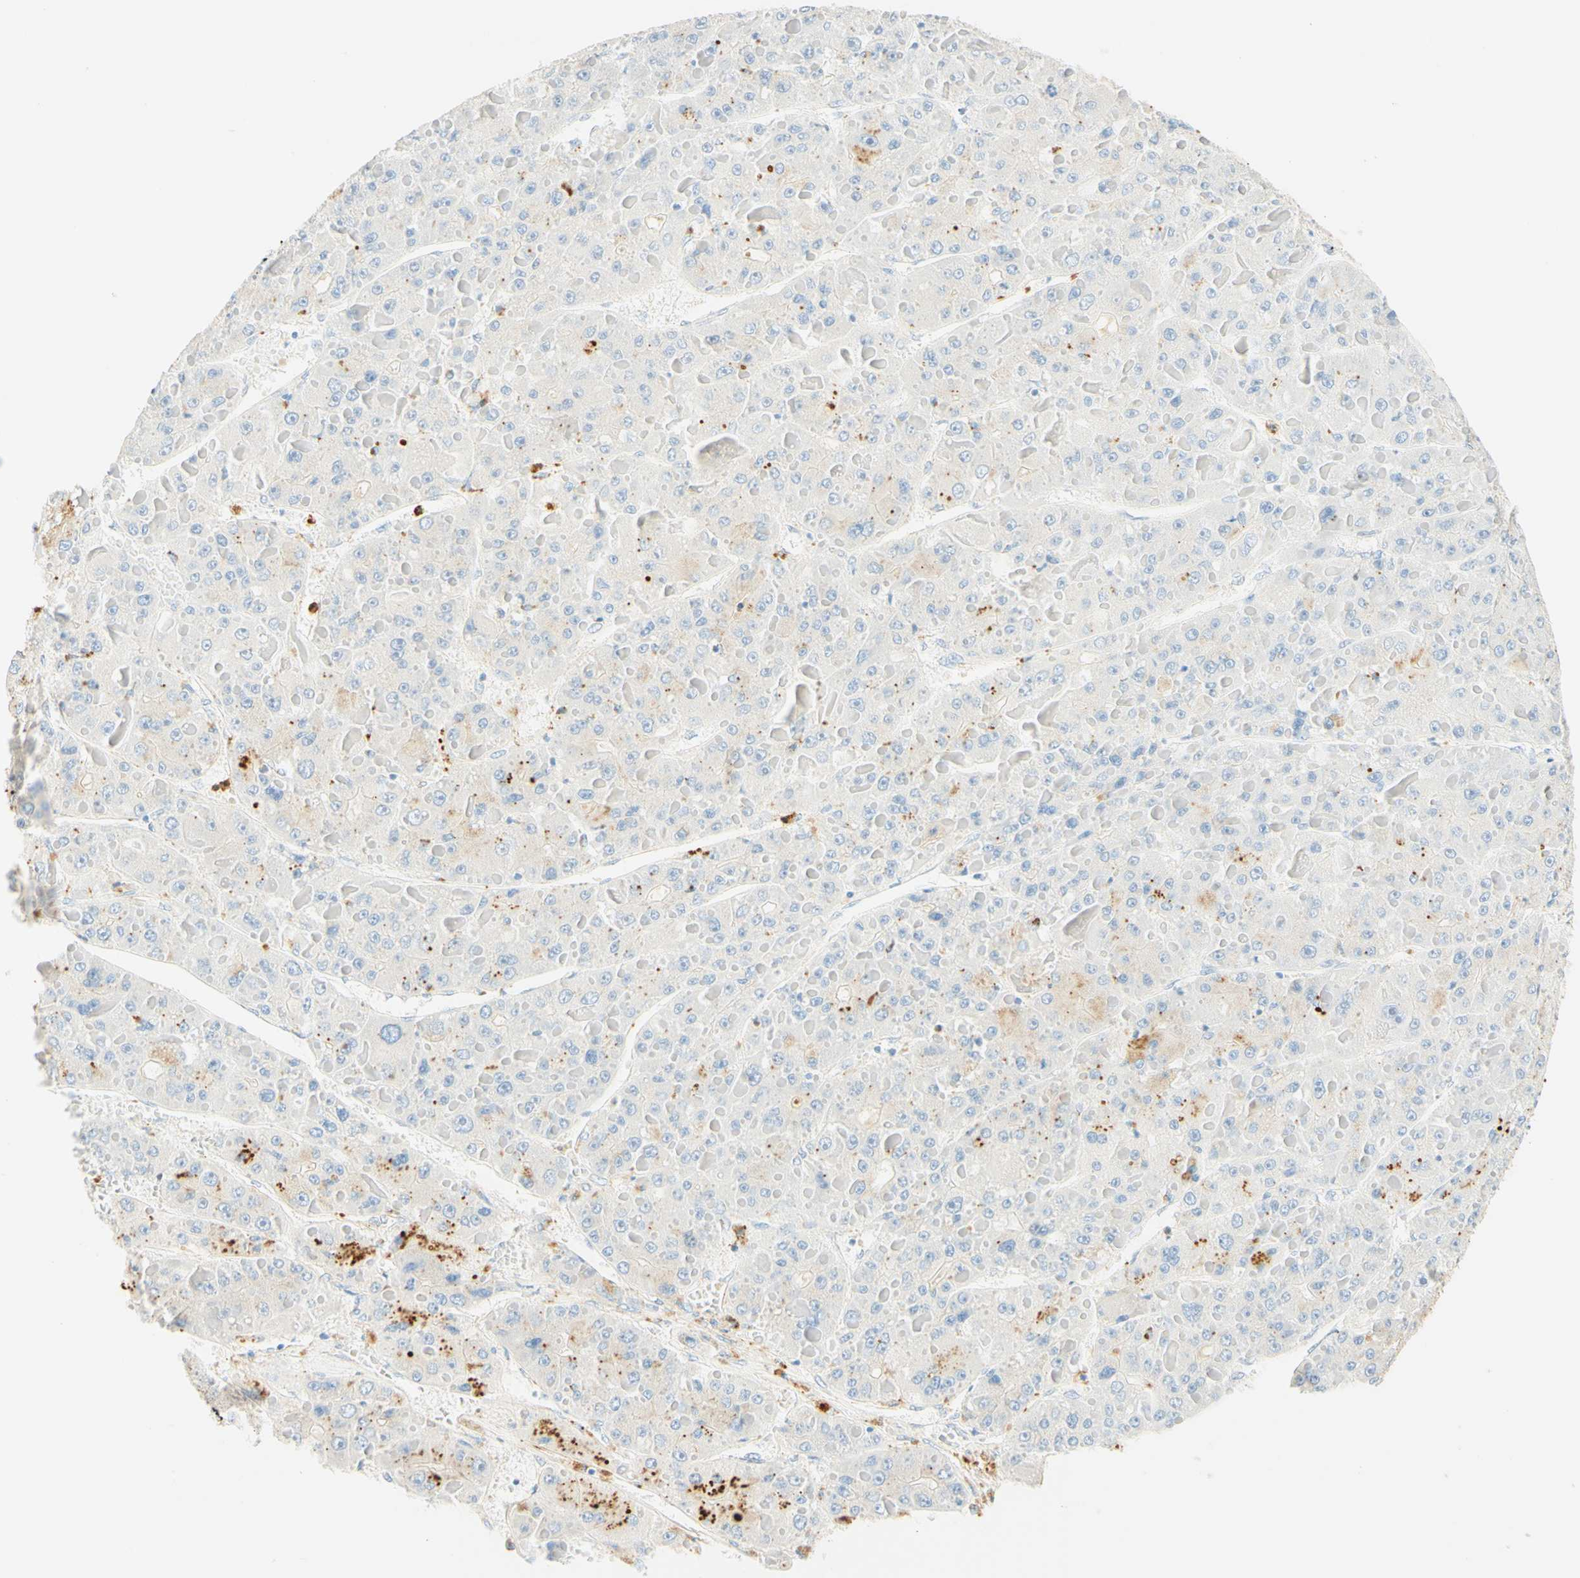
{"staining": {"intensity": "moderate", "quantity": "<25%", "location": "cytoplasmic/membranous"}, "tissue": "liver cancer", "cell_type": "Tumor cells", "image_type": "cancer", "snomed": [{"axis": "morphology", "description": "Carcinoma, Hepatocellular, NOS"}, {"axis": "topography", "description": "Liver"}], "caption": "A micrograph of human hepatocellular carcinoma (liver) stained for a protein demonstrates moderate cytoplasmic/membranous brown staining in tumor cells.", "gene": "CD63", "patient": {"sex": "female", "age": 73}}